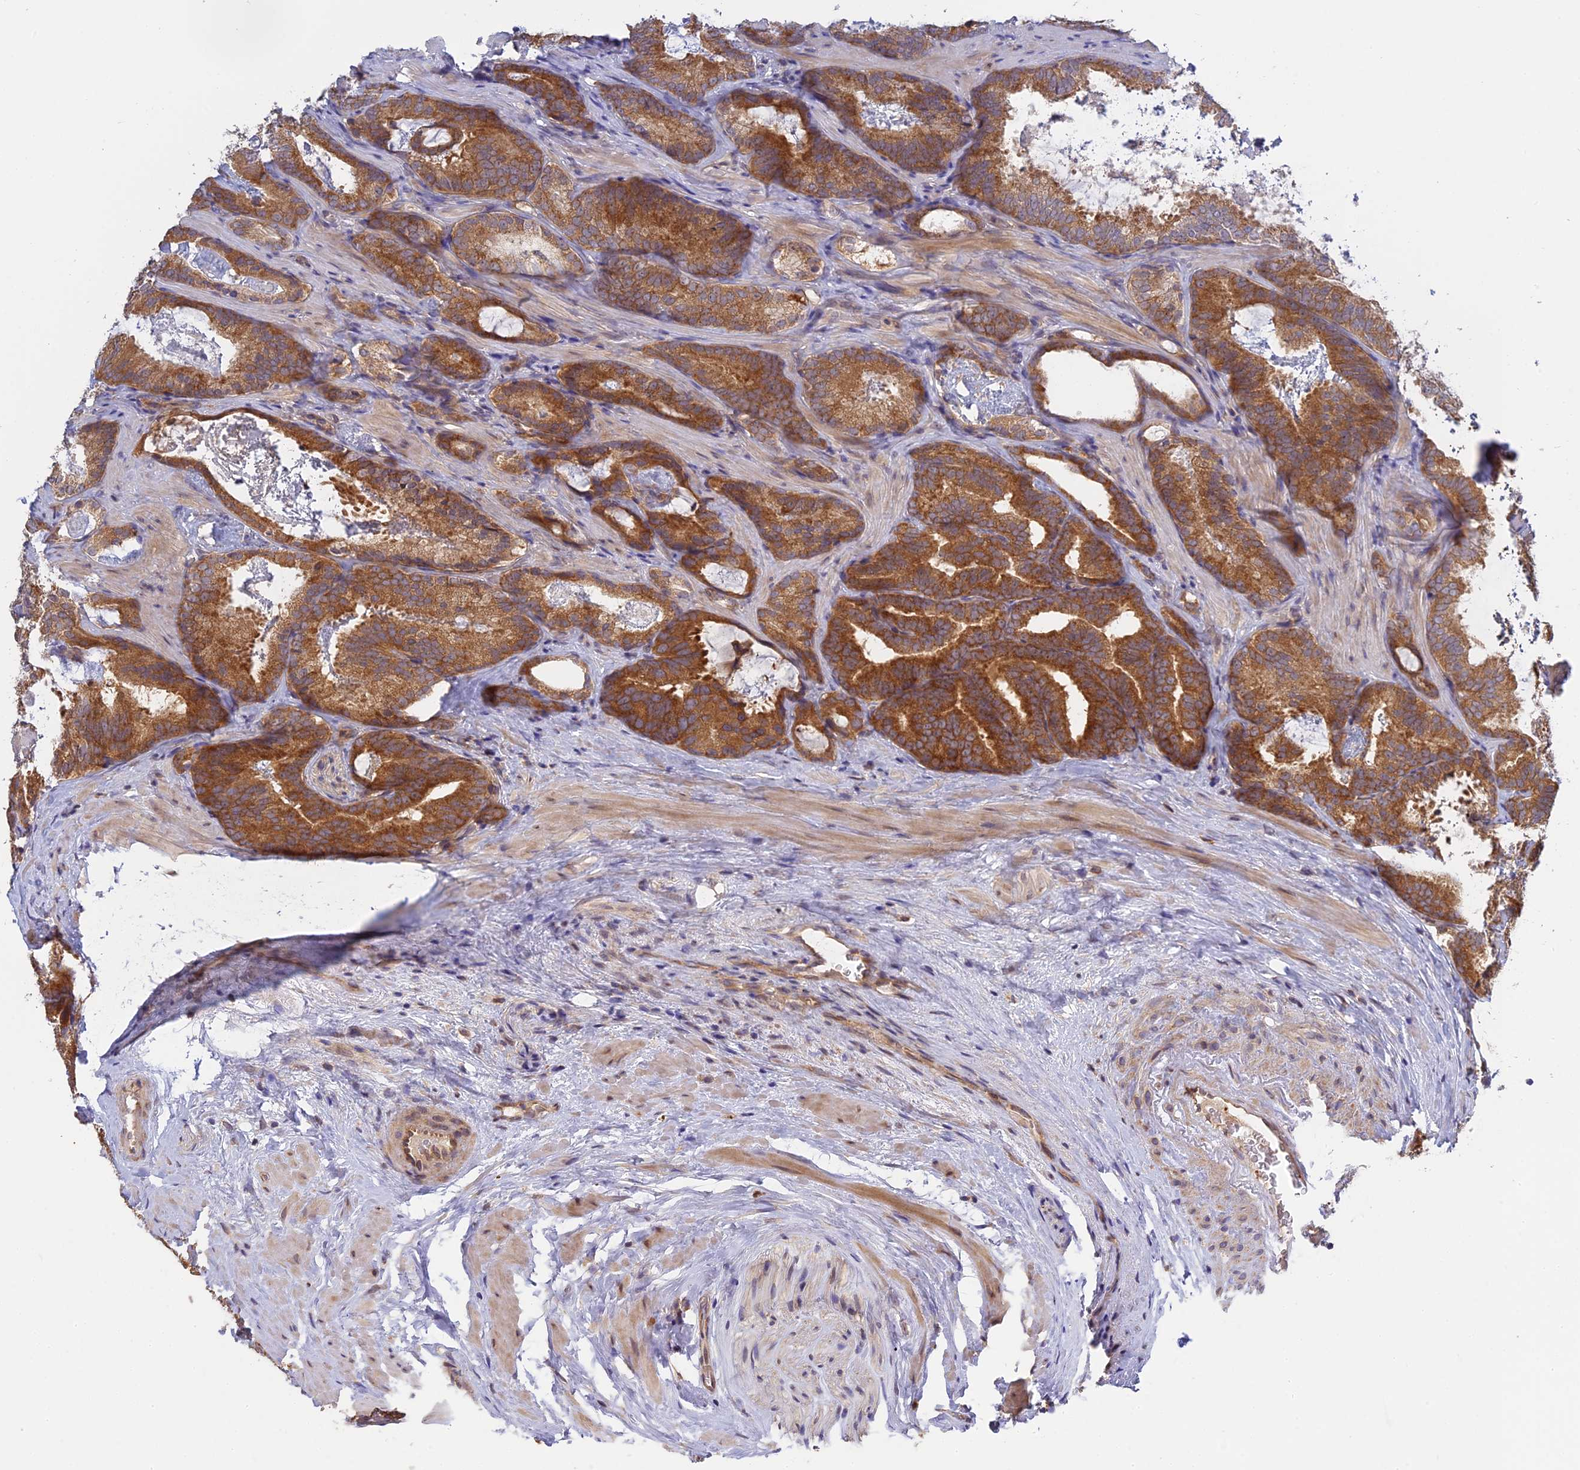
{"staining": {"intensity": "moderate", "quantity": ">75%", "location": "cytoplasmic/membranous"}, "tissue": "prostate cancer", "cell_type": "Tumor cells", "image_type": "cancer", "snomed": [{"axis": "morphology", "description": "Adenocarcinoma, Low grade"}, {"axis": "topography", "description": "Prostate"}], "caption": "This is an image of immunohistochemistry (IHC) staining of adenocarcinoma (low-grade) (prostate), which shows moderate positivity in the cytoplasmic/membranous of tumor cells.", "gene": "IL21R", "patient": {"sex": "male", "age": 60}}